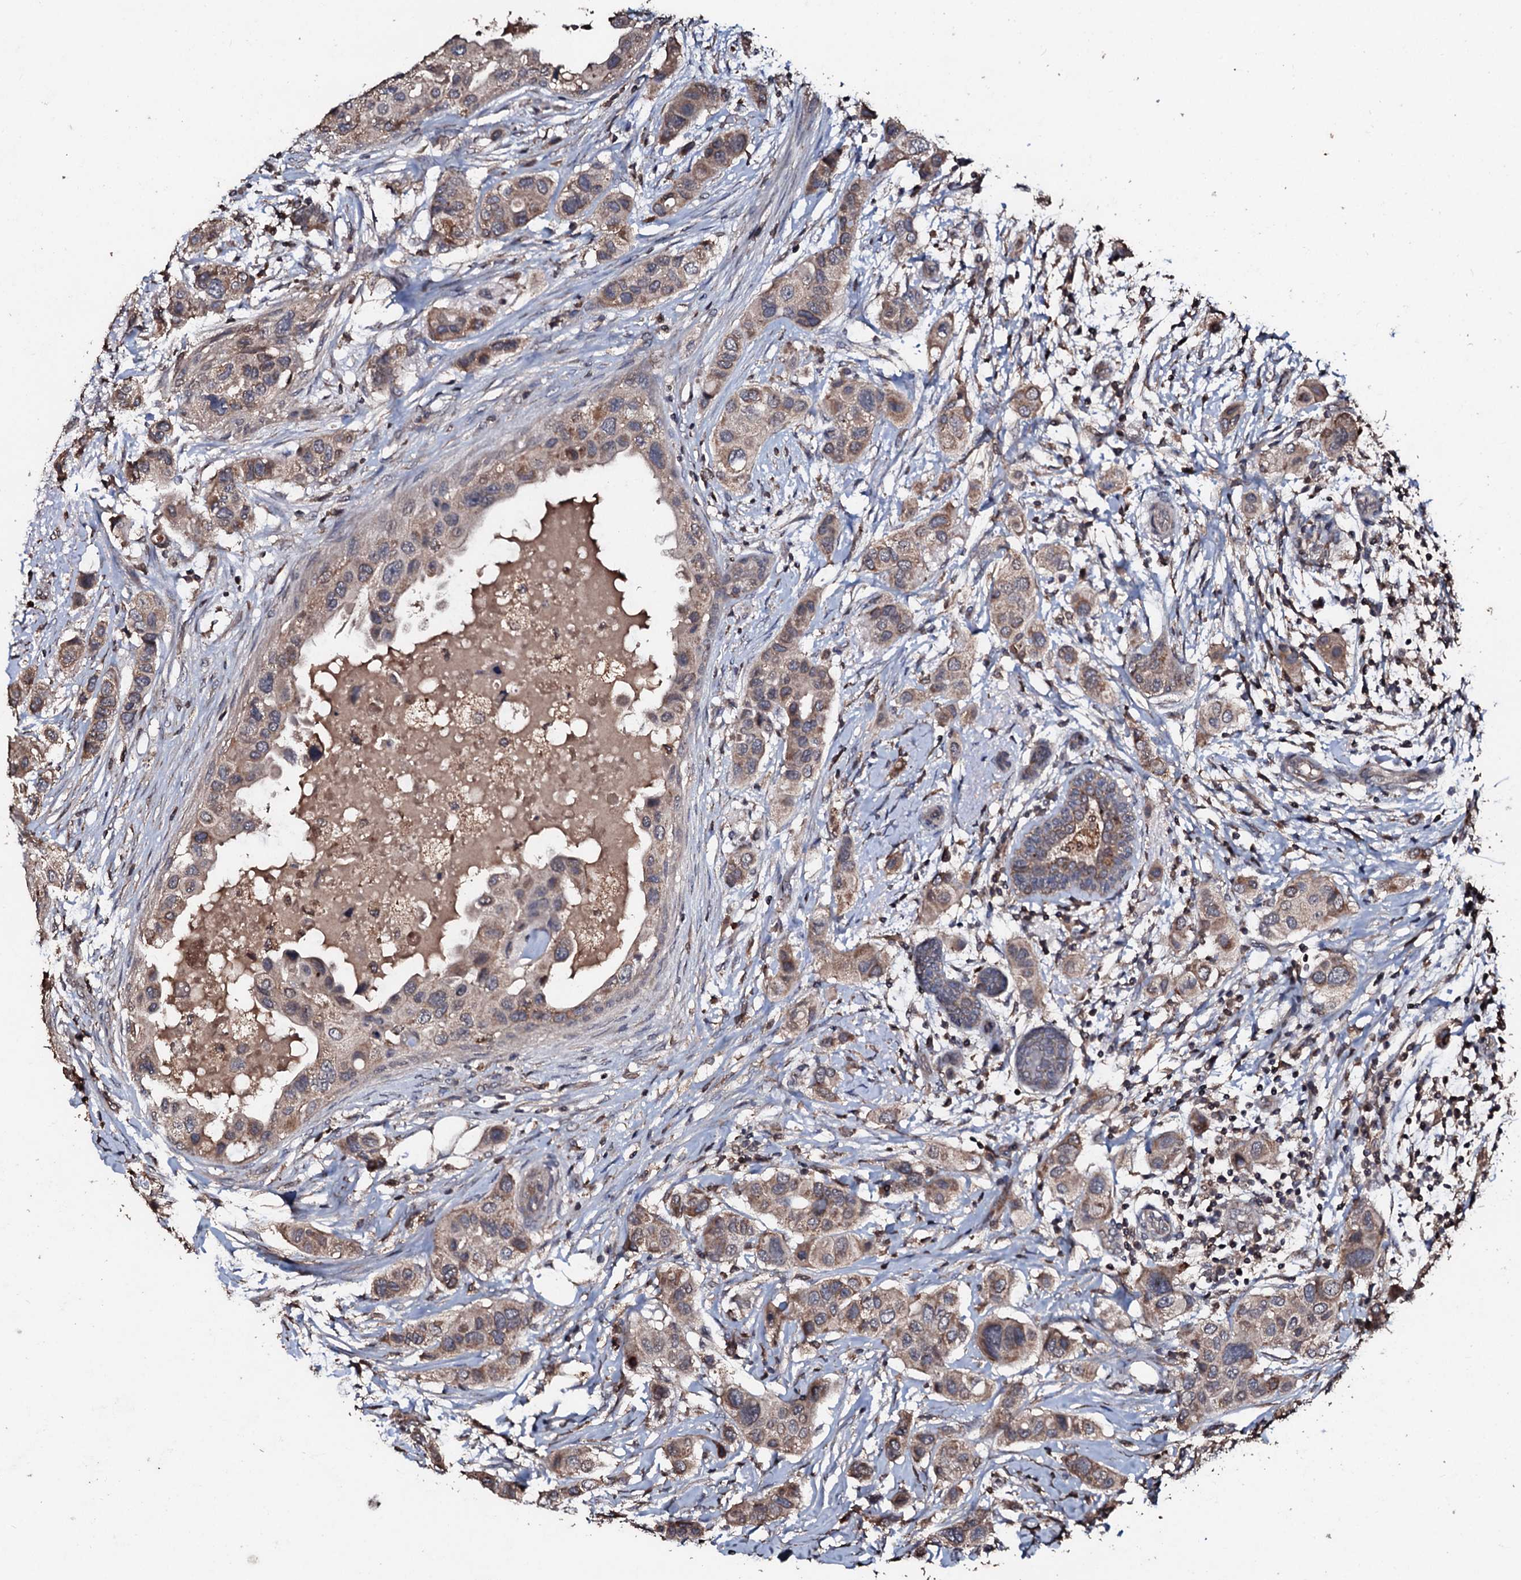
{"staining": {"intensity": "moderate", "quantity": ">75%", "location": "cytoplasmic/membranous"}, "tissue": "breast cancer", "cell_type": "Tumor cells", "image_type": "cancer", "snomed": [{"axis": "morphology", "description": "Lobular carcinoma"}, {"axis": "topography", "description": "Breast"}], "caption": "Moderate cytoplasmic/membranous staining is appreciated in approximately >75% of tumor cells in breast lobular carcinoma.", "gene": "SDHAF2", "patient": {"sex": "female", "age": 51}}